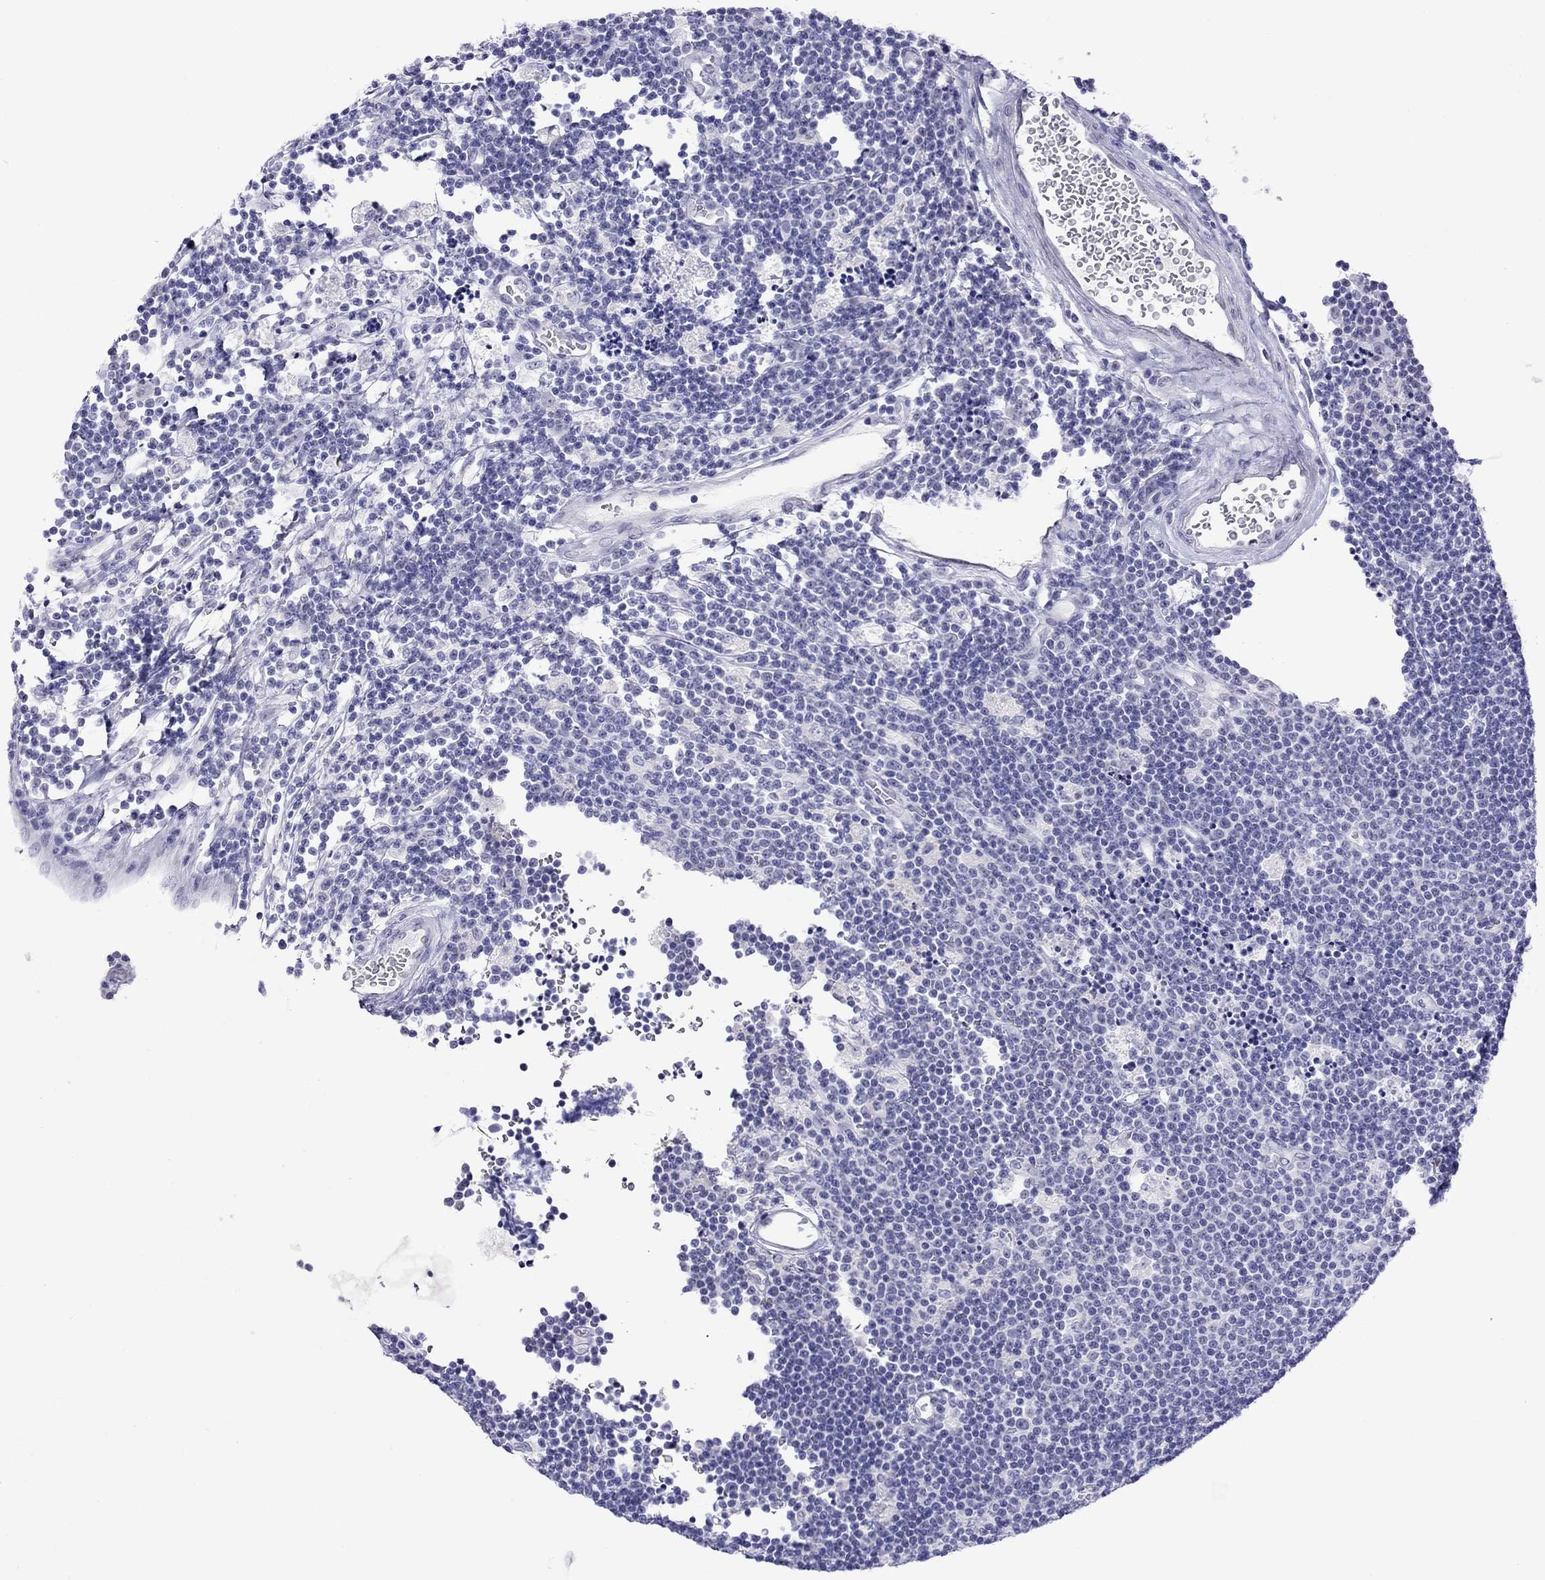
{"staining": {"intensity": "negative", "quantity": "none", "location": "none"}, "tissue": "lymphoma", "cell_type": "Tumor cells", "image_type": "cancer", "snomed": [{"axis": "morphology", "description": "Malignant lymphoma, non-Hodgkin's type, Low grade"}, {"axis": "topography", "description": "Brain"}], "caption": "An IHC histopathology image of malignant lymphoma, non-Hodgkin's type (low-grade) is shown. There is no staining in tumor cells of malignant lymphoma, non-Hodgkin's type (low-grade). (Brightfield microscopy of DAB IHC at high magnification).", "gene": "SLC30A8", "patient": {"sex": "female", "age": 66}}